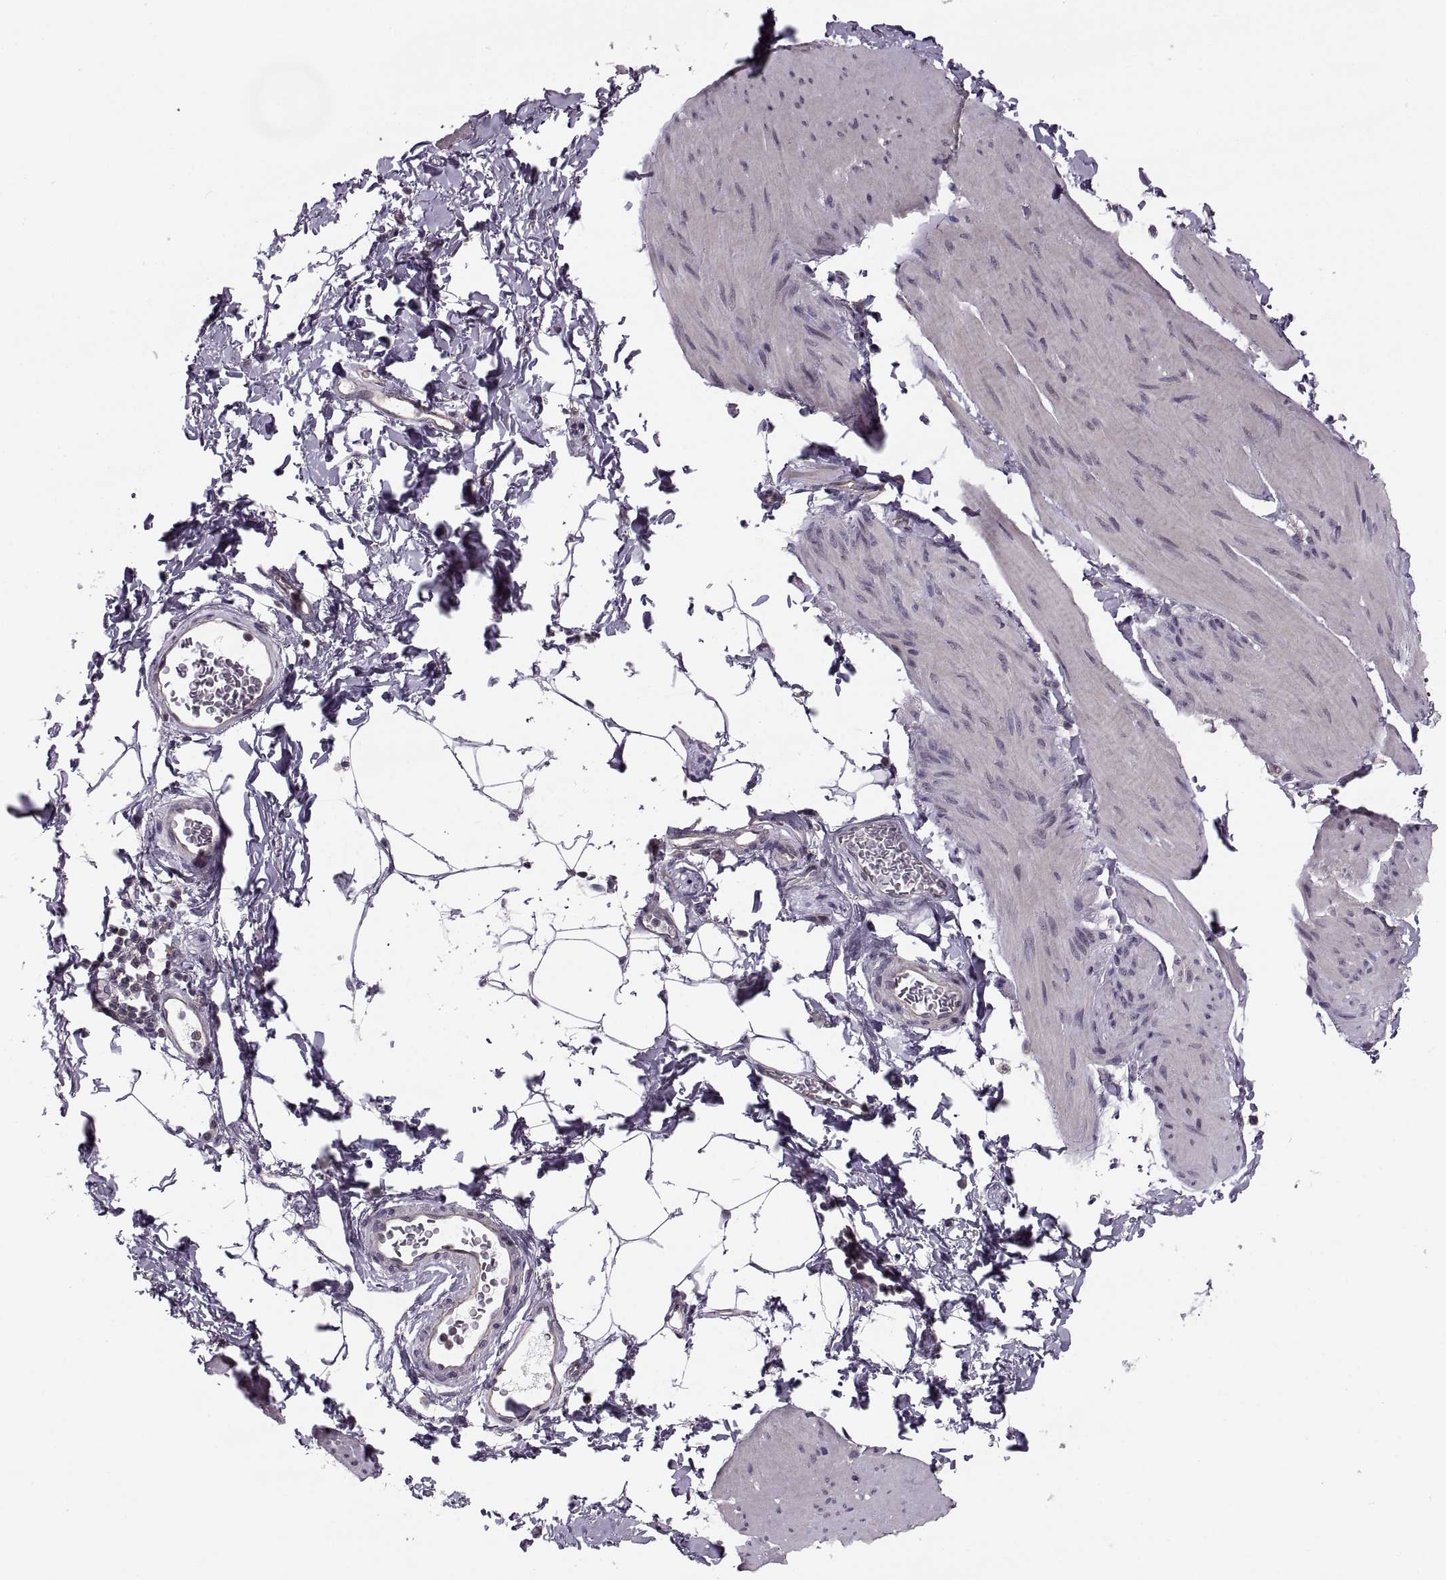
{"staining": {"intensity": "negative", "quantity": "none", "location": "none"}, "tissue": "smooth muscle", "cell_type": "Smooth muscle cells", "image_type": "normal", "snomed": [{"axis": "morphology", "description": "Normal tissue, NOS"}, {"axis": "topography", "description": "Adipose tissue"}, {"axis": "topography", "description": "Smooth muscle"}, {"axis": "topography", "description": "Peripheral nerve tissue"}], "caption": "Immunohistochemistry (IHC) photomicrograph of normal human smooth muscle stained for a protein (brown), which shows no positivity in smooth muscle cells.", "gene": "LUZP2", "patient": {"sex": "male", "age": 83}}